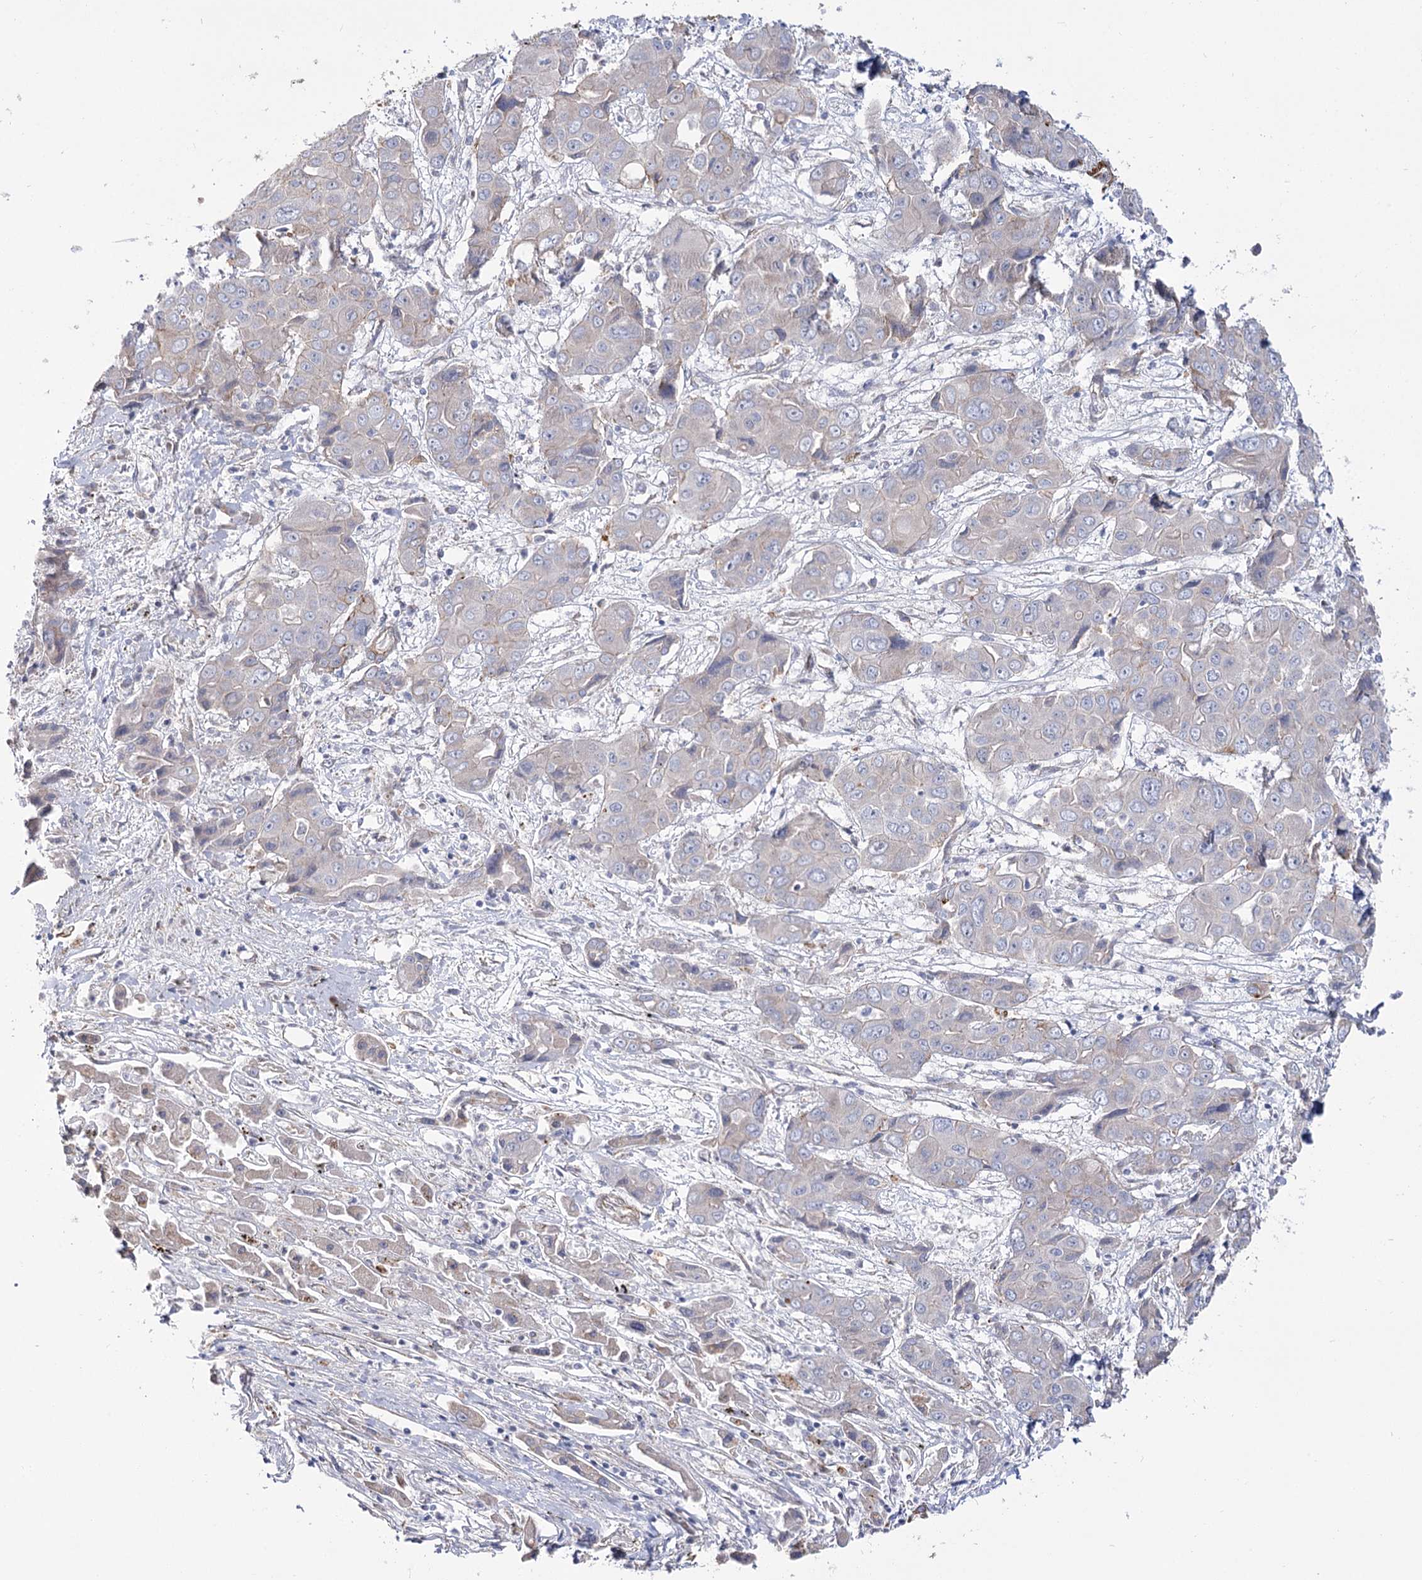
{"staining": {"intensity": "negative", "quantity": "none", "location": "none"}, "tissue": "liver cancer", "cell_type": "Tumor cells", "image_type": "cancer", "snomed": [{"axis": "morphology", "description": "Cholangiocarcinoma"}, {"axis": "topography", "description": "Liver"}], "caption": "Tumor cells are negative for protein expression in human cholangiocarcinoma (liver). The staining was performed using DAB to visualize the protein expression in brown, while the nuclei were stained in blue with hematoxylin (Magnification: 20x).", "gene": "TMEM164", "patient": {"sex": "male", "age": 67}}